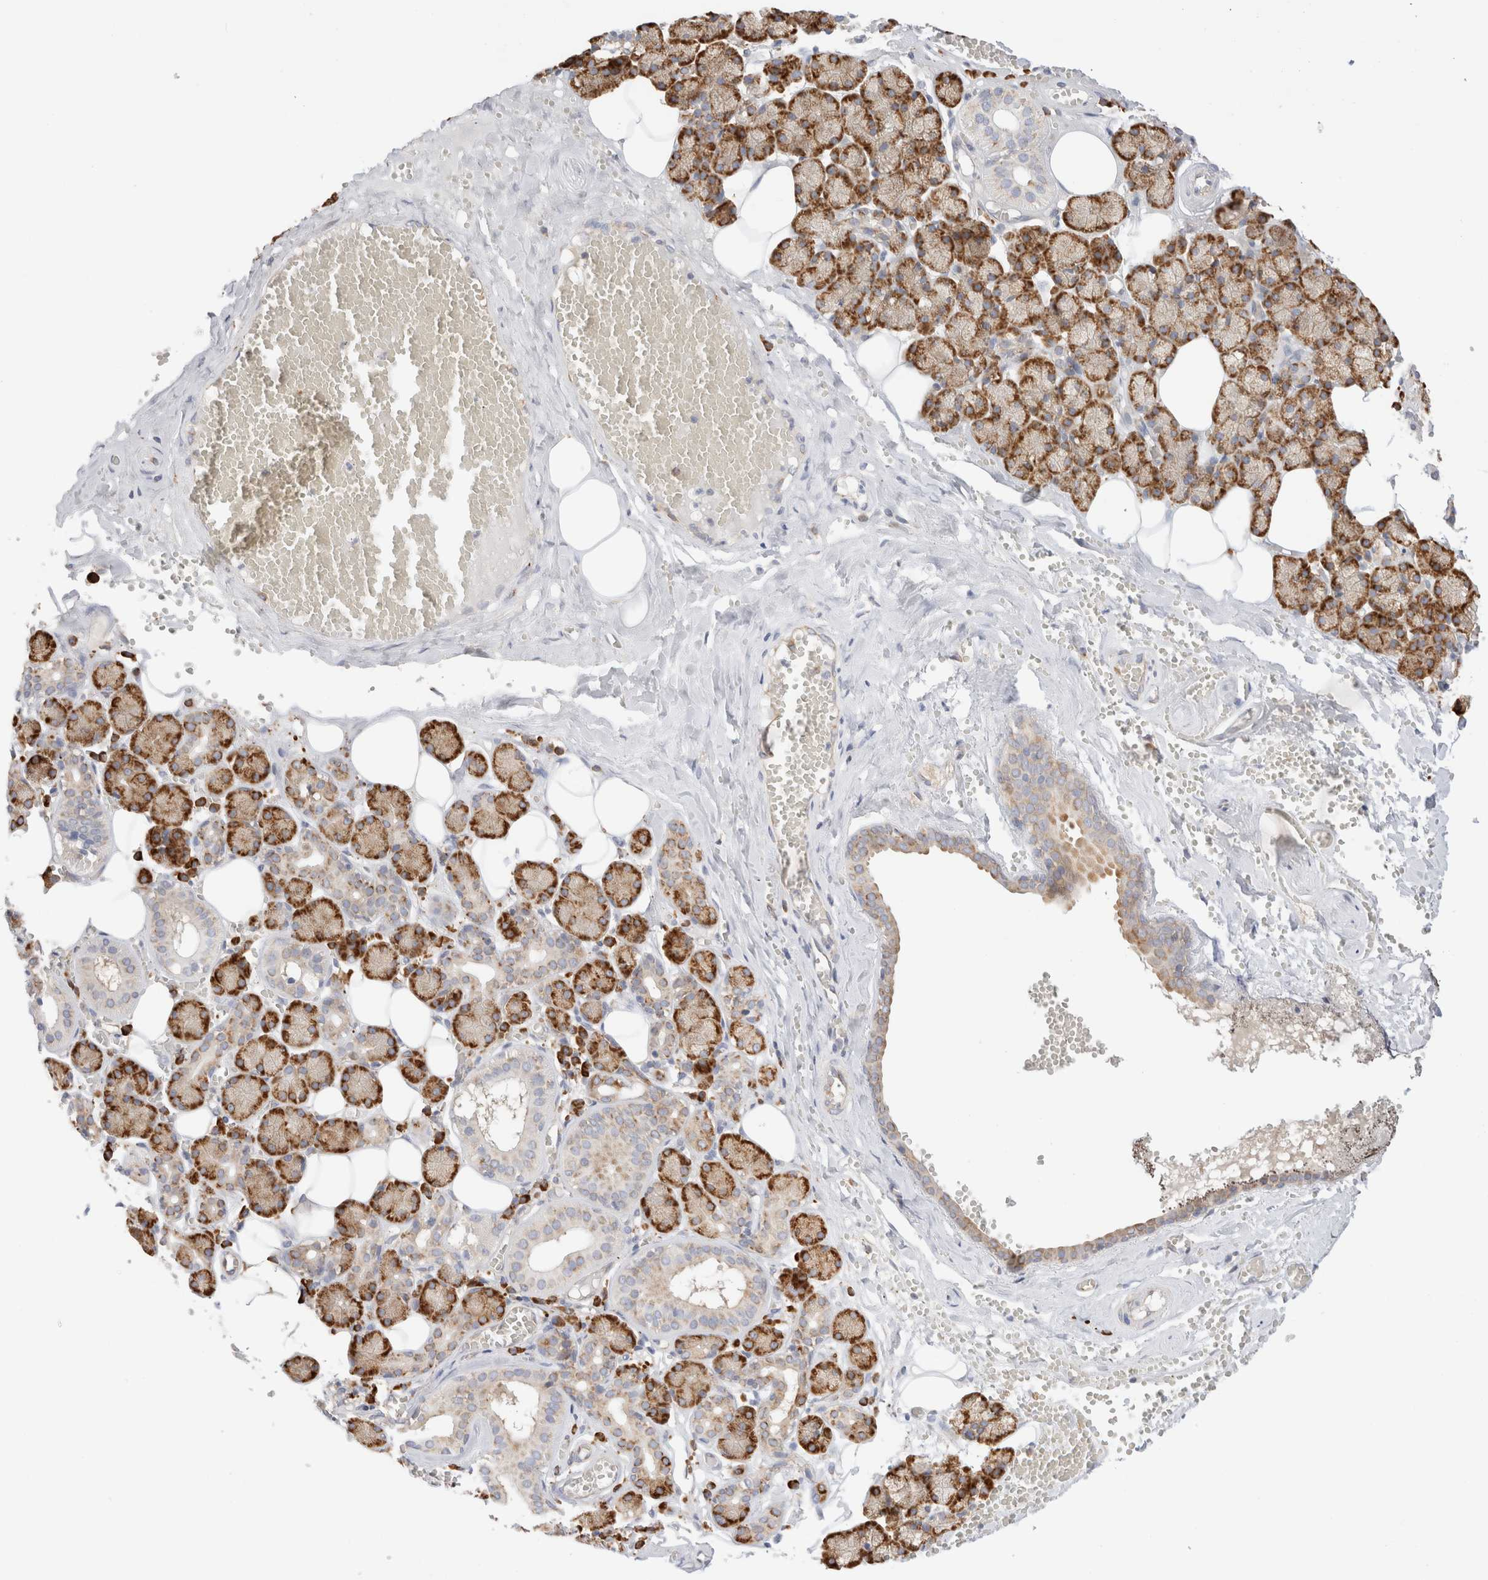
{"staining": {"intensity": "strong", "quantity": ">75%", "location": "cytoplasmic/membranous"}, "tissue": "salivary gland", "cell_type": "Glandular cells", "image_type": "normal", "snomed": [{"axis": "morphology", "description": "Normal tissue, NOS"}, {"axis": "topography", "description": "Salivary gland"}], "caption": "Immunohistochemistry photomicrograph of unremarkable salivary gland: human salivary gland stained using immunohistochemistry (IHC) demonstrates high levels of strong protein expression localized specifically in the cytoplasmic/membranous of glandular cells, appearing as a cytoplasmic/membranous brown color.", "gene": "ZC2HC1A", "patient": {"sex": "male", "age": 62}}